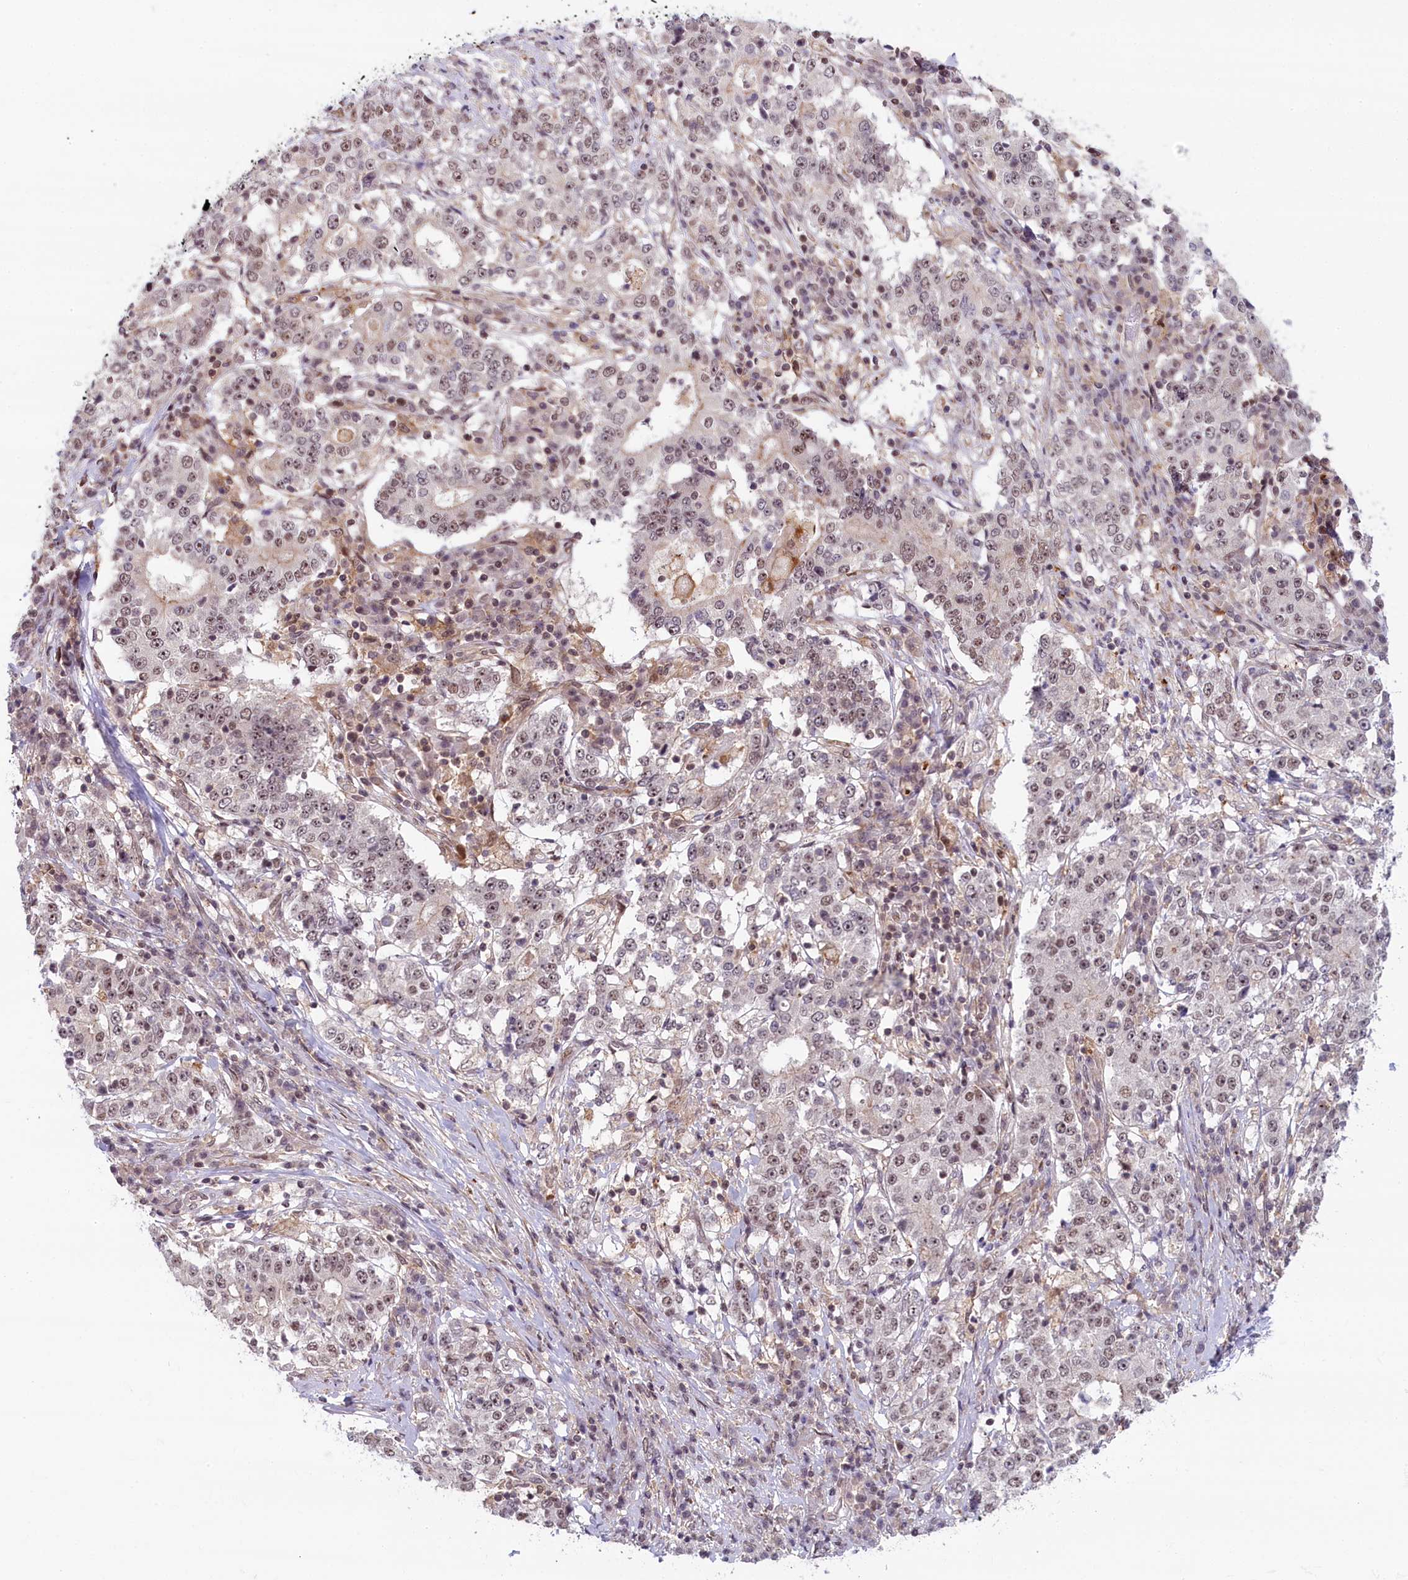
{"staining": {"intensity": "weak", "quantity": ">75%", "location": "nuclear"}, "tissue": "stomach cancer", "cell_type": "Tumor cells", "image_type": "cancer", "snomed": [{"axis": "morphology", "description": "Adenocarcinoma, NOS"}, {"axis": "topography", "description": "Stomach"}], "caption": "Weak nuclear positivity is present in about >75% of tumor cells in stomach cancer.", "gene": "FCHO1", "patient": {"sex": "male", "age": 59}}